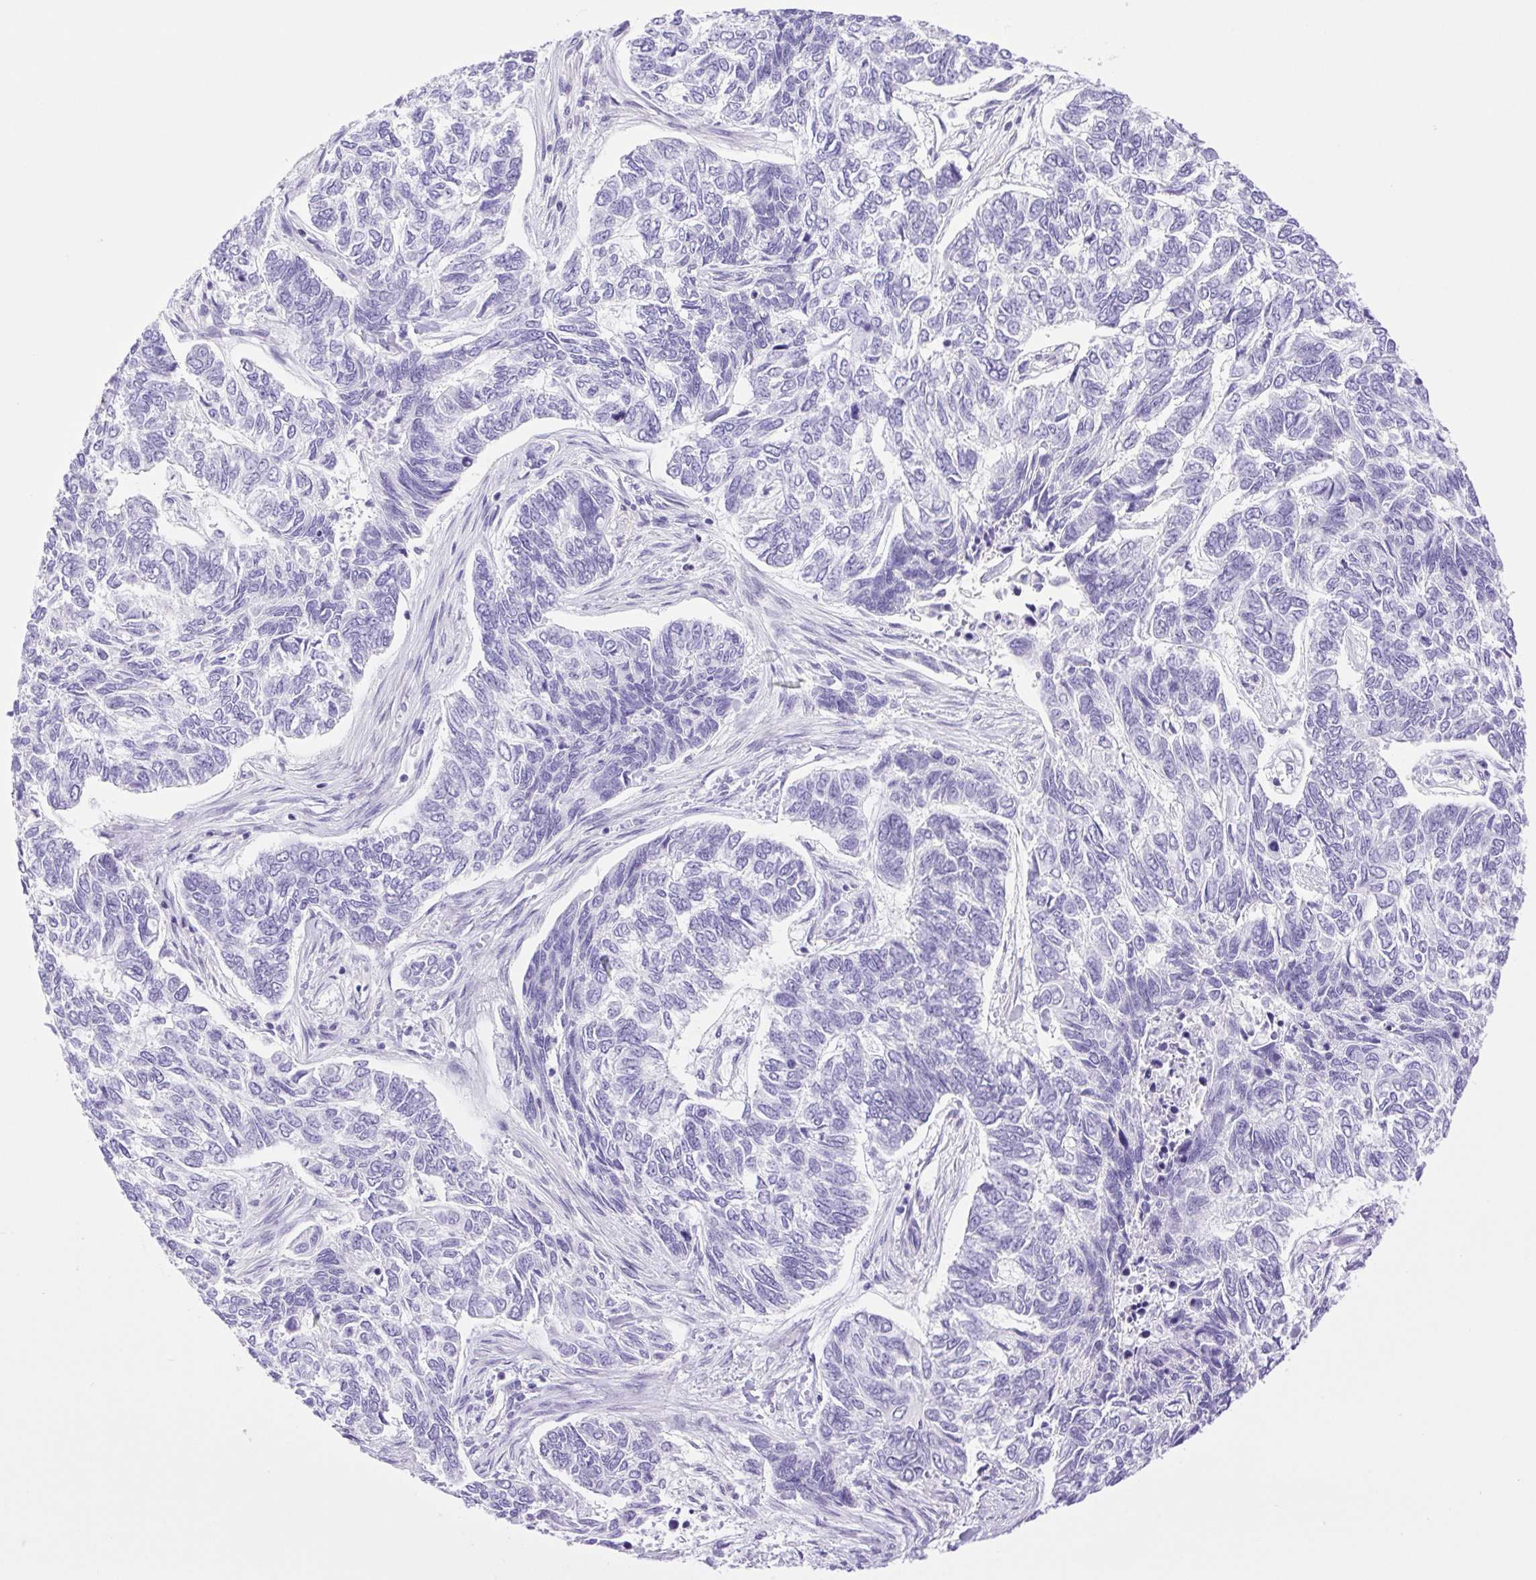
{"staining": {"intensity": "negative", "quantity": "none", "location": "none"}, "tissue": "skin cancer", "cell_type": "Tumor cells", "image_type": "cancer", "snomed": [{"axis": "morphology", "description": "Basal cell carcinoma"}, {"axis": "topography", "description": "Skin"}], "caption": "Tumor cells show no significant staining in skin cancer (basal cell carcinoma).", "gene": "CDSN", "patient": {"sex": "female", "age": 65}}